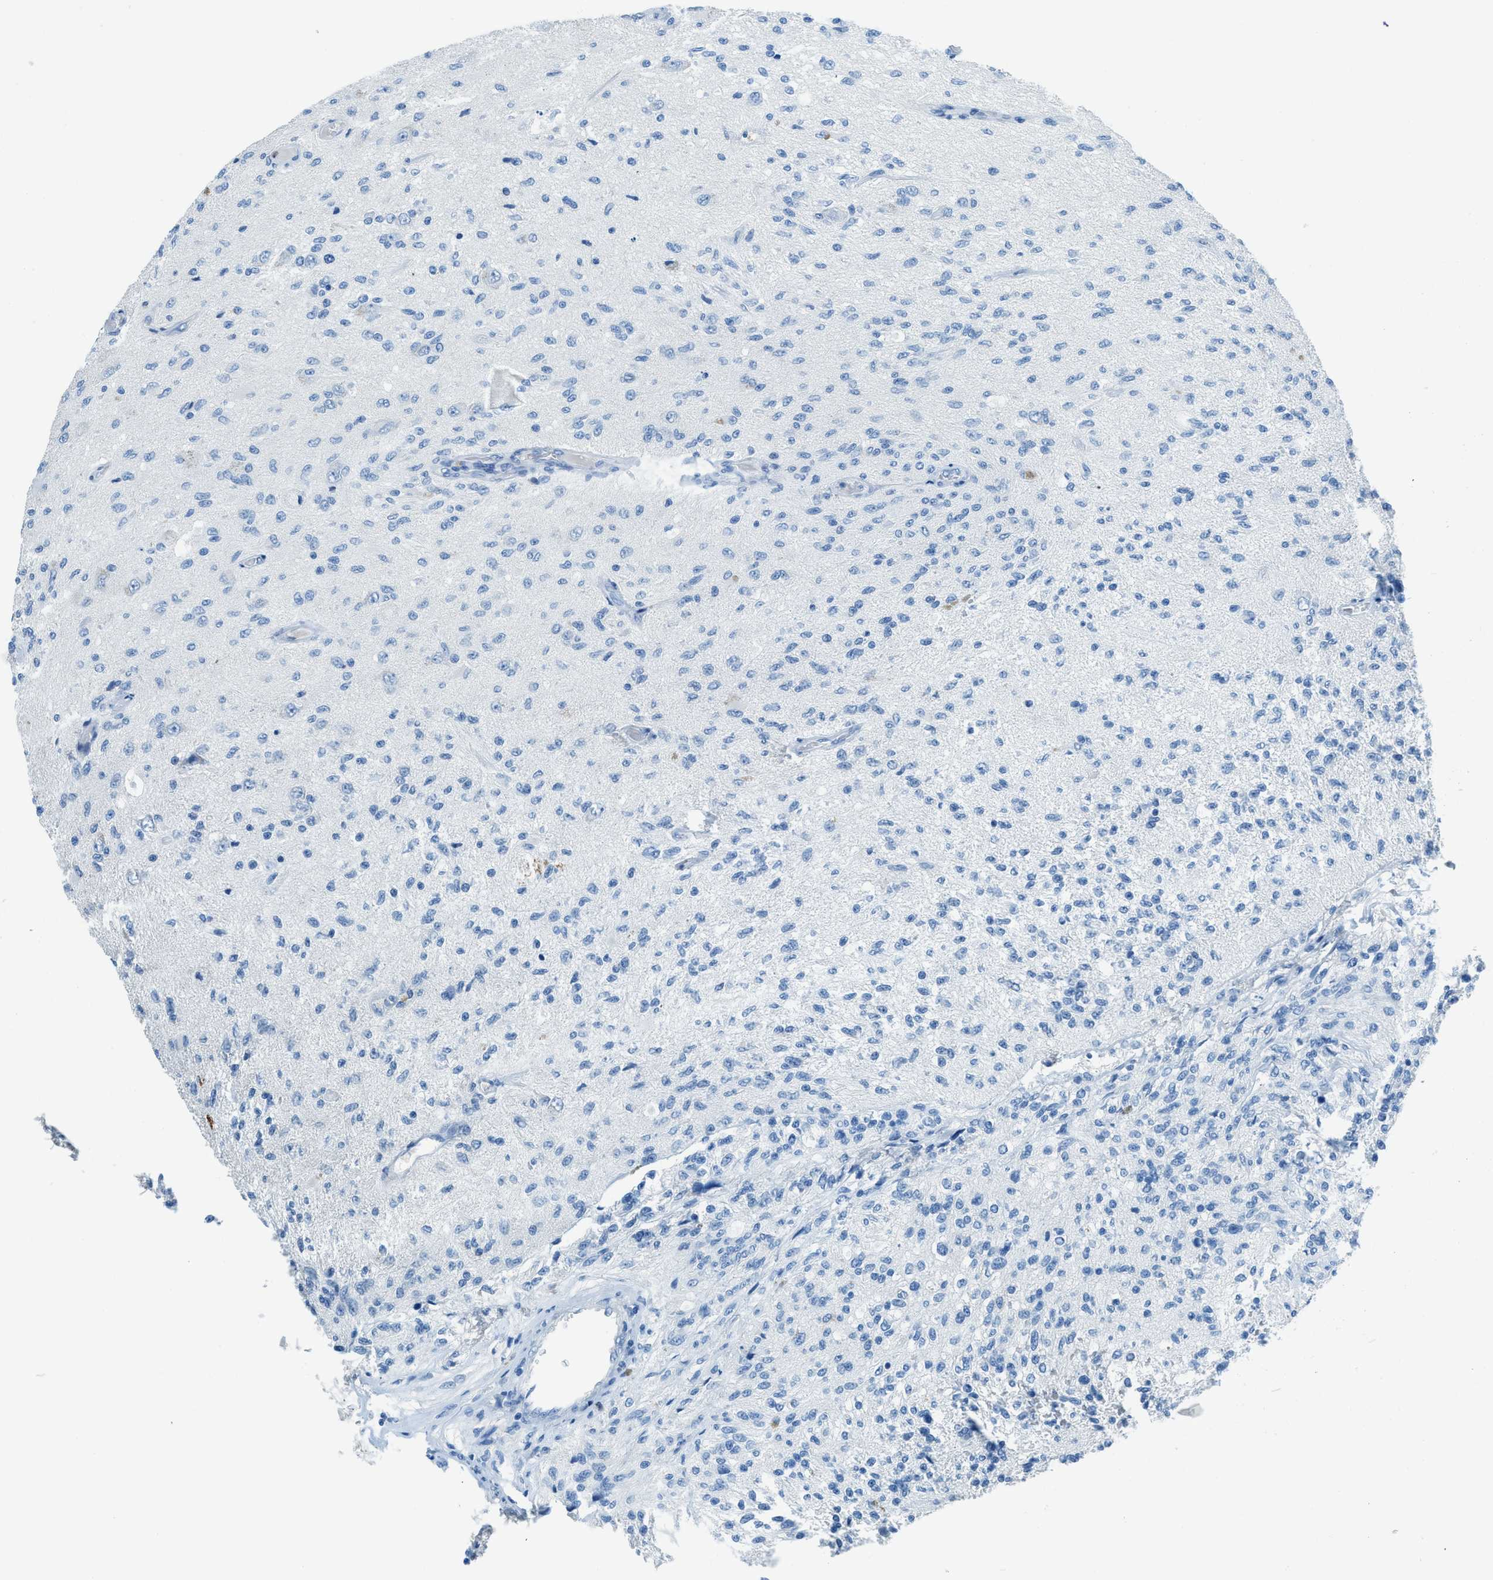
{"staining": {"intensity": "negative", "quantity": "none", "location": "none"}, "tissue": "glioma", "cell_type": "Tumor cells", "image_type": "cancer", "snomed": [{"axis": "morphology", "description": "Normal tissue, NOS"}, {"axis": "morphology", "description": "Glioma, malignant, High grade"}, {"axis": "topography", "description": "Cerebral cortex"}], "caption": "The micrograph shows no significant expression in tumor cells of malignant glioma (high-grade).", "gene": "ACAN", "patient": {"sex": "male", "age": 77}}